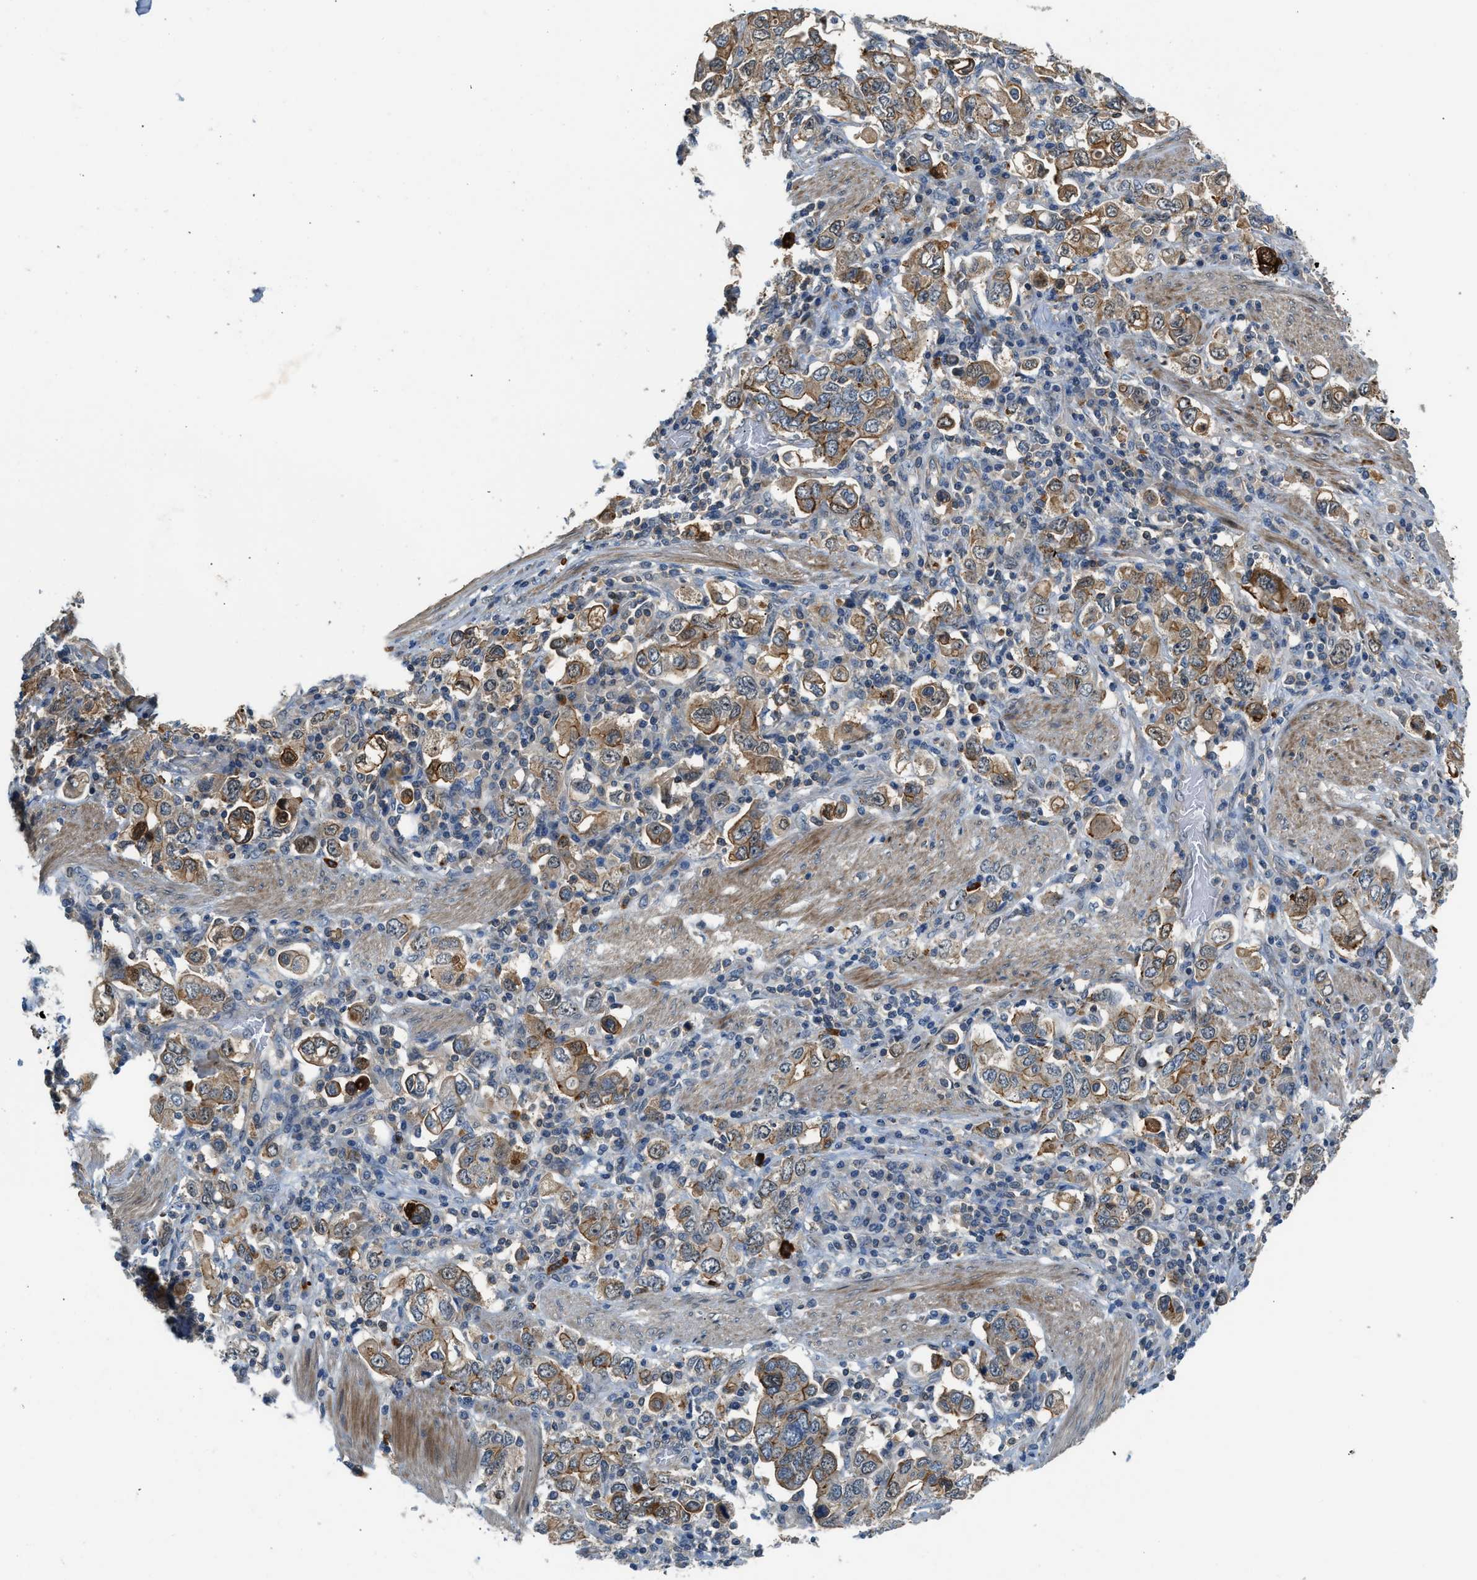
{"staining": {"intensity": "moderate", "quantity": ">75%", "location": "cytoplasmic/membranous"}, "tissue": "stomach cancer", "cell_type": "Tumor cells", "image_type": "cancer", "snomed": [{"axis": "morphology", "description": "Adenocarcinoma, NOS"}, {"axis": "topography", "description": "Stomach, upper"}], "caption": "Stomach adenocarcinoma was stained to show a protein in brown. There is medium levels of moderate cytoplasmic/membranous staining in about >75% of tumor cells.", "gene": "CBLB", "patient": {"sex": "male", "age": 62}}